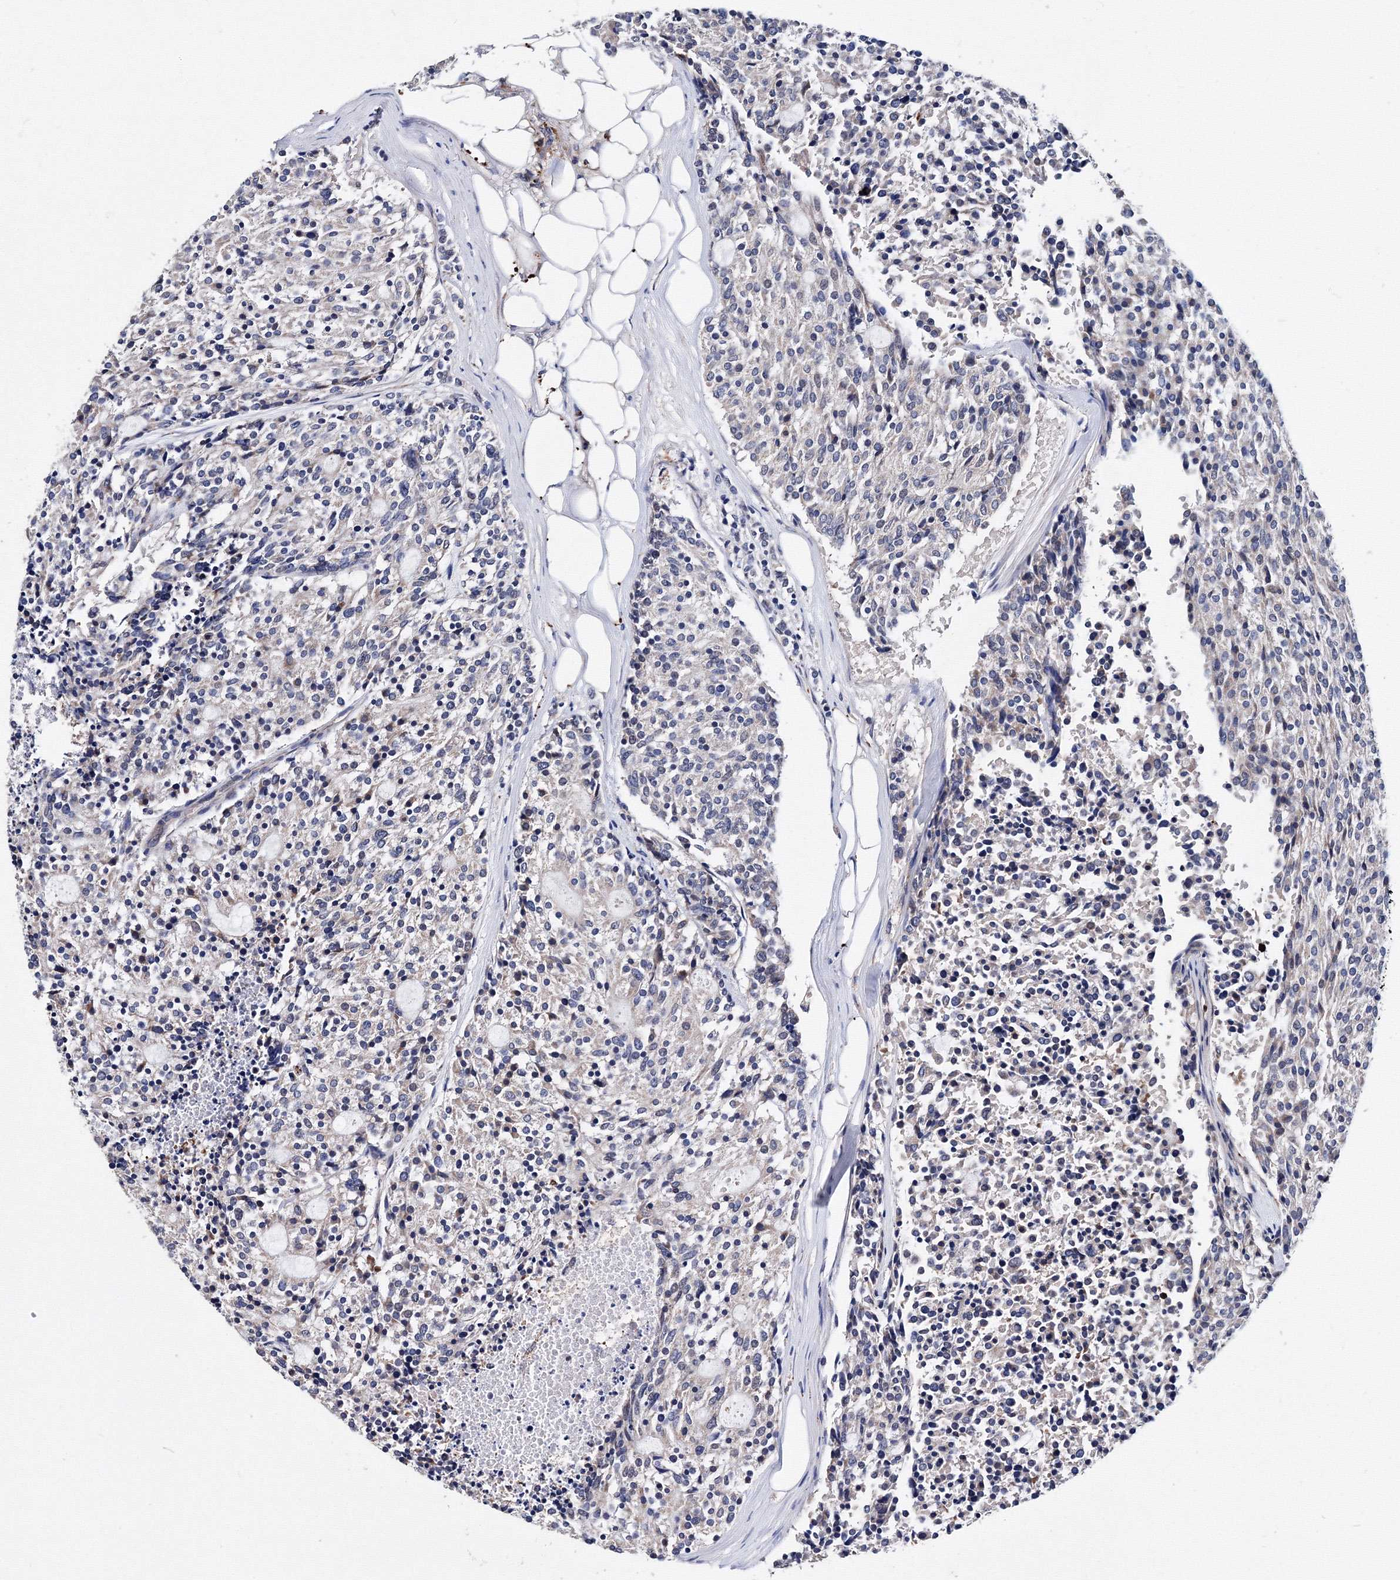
{"staining": {"intensity": "negative", "quantity": "none", "location": "none"}, "tissue": "carcinoid", "cell_type": "Tumor cells", "image_type": "cancer", "snomed": [{"axis": "morphology", "description": "Carcinoid, malignant, NOS"}, {"axis": "topography", "description": "Pancreas"}], "caption": "Photomicrograph shows no significant protein staining in tumor cells of malignant carcinoid.", "gene": "PHYKPL", "patient": {"sex": "female", "age": 54}}